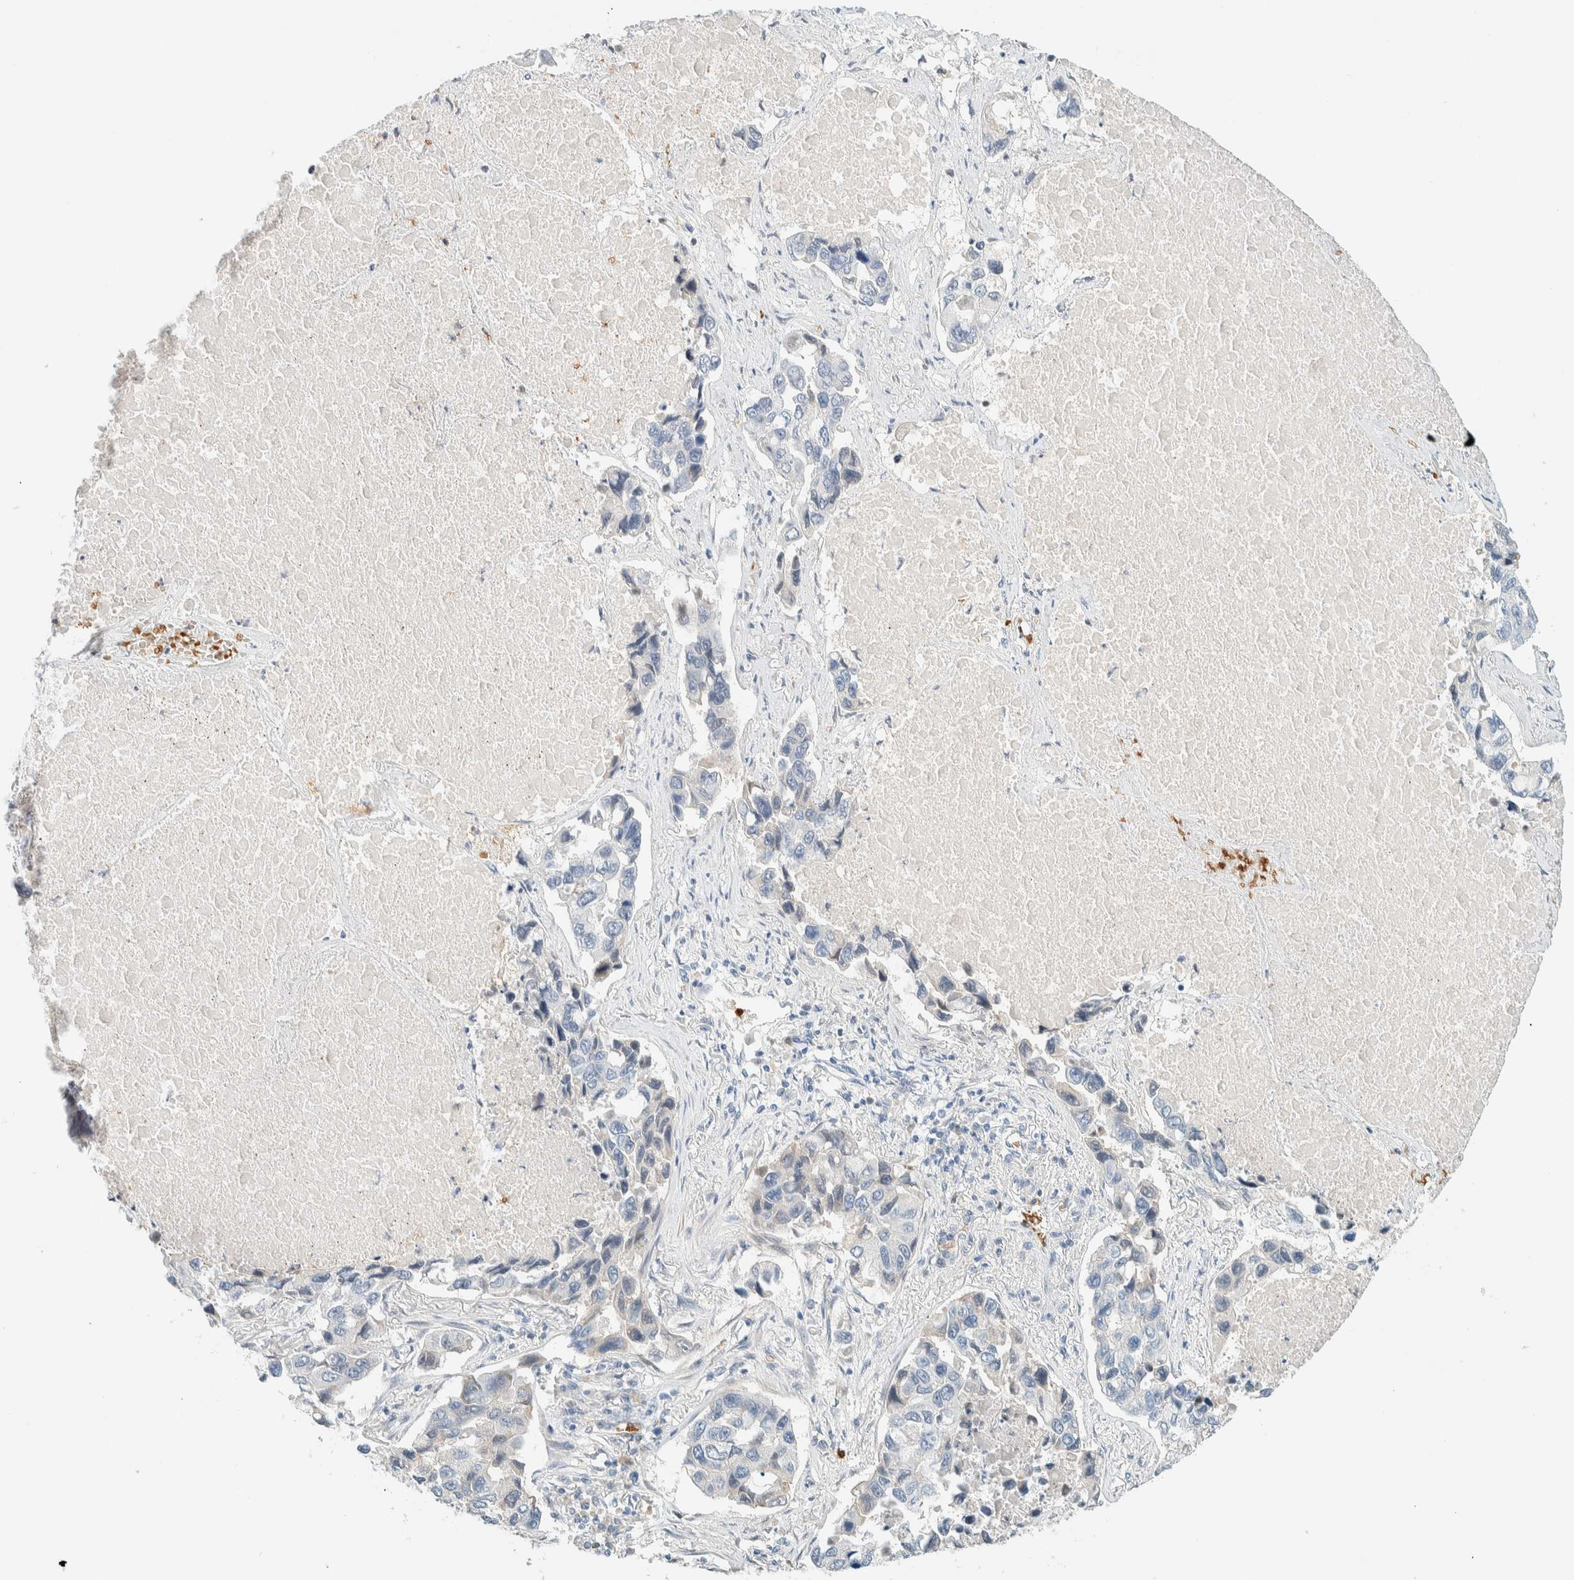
{"staining": {"intensity": "negative", "quantity": "none", "location": "none"}, "tissue": "lung cancer", "cell_type": "Tumor cells", "image_type": "cancer", "snomed": [{"axis": "morphology", "description": "Adenocarcinoma, NOS"}, {"axis": "topography", "description": "Lung"}], "caption": "Immunohistochemistry (IHC) histopathology image of neoplastic tissue: lung cancer stained with DAB demonstrates no significant protein staining in tumor cells. (Stains: DAB (3,3'-diaminobenzidine) immunohistochemistry (IHC) with hematoxylin counter stain, Microscopy: brightfield microscopy at high magnification).", "gene": "TSTD2", "patient": {"sex": "male", "age": 64}}